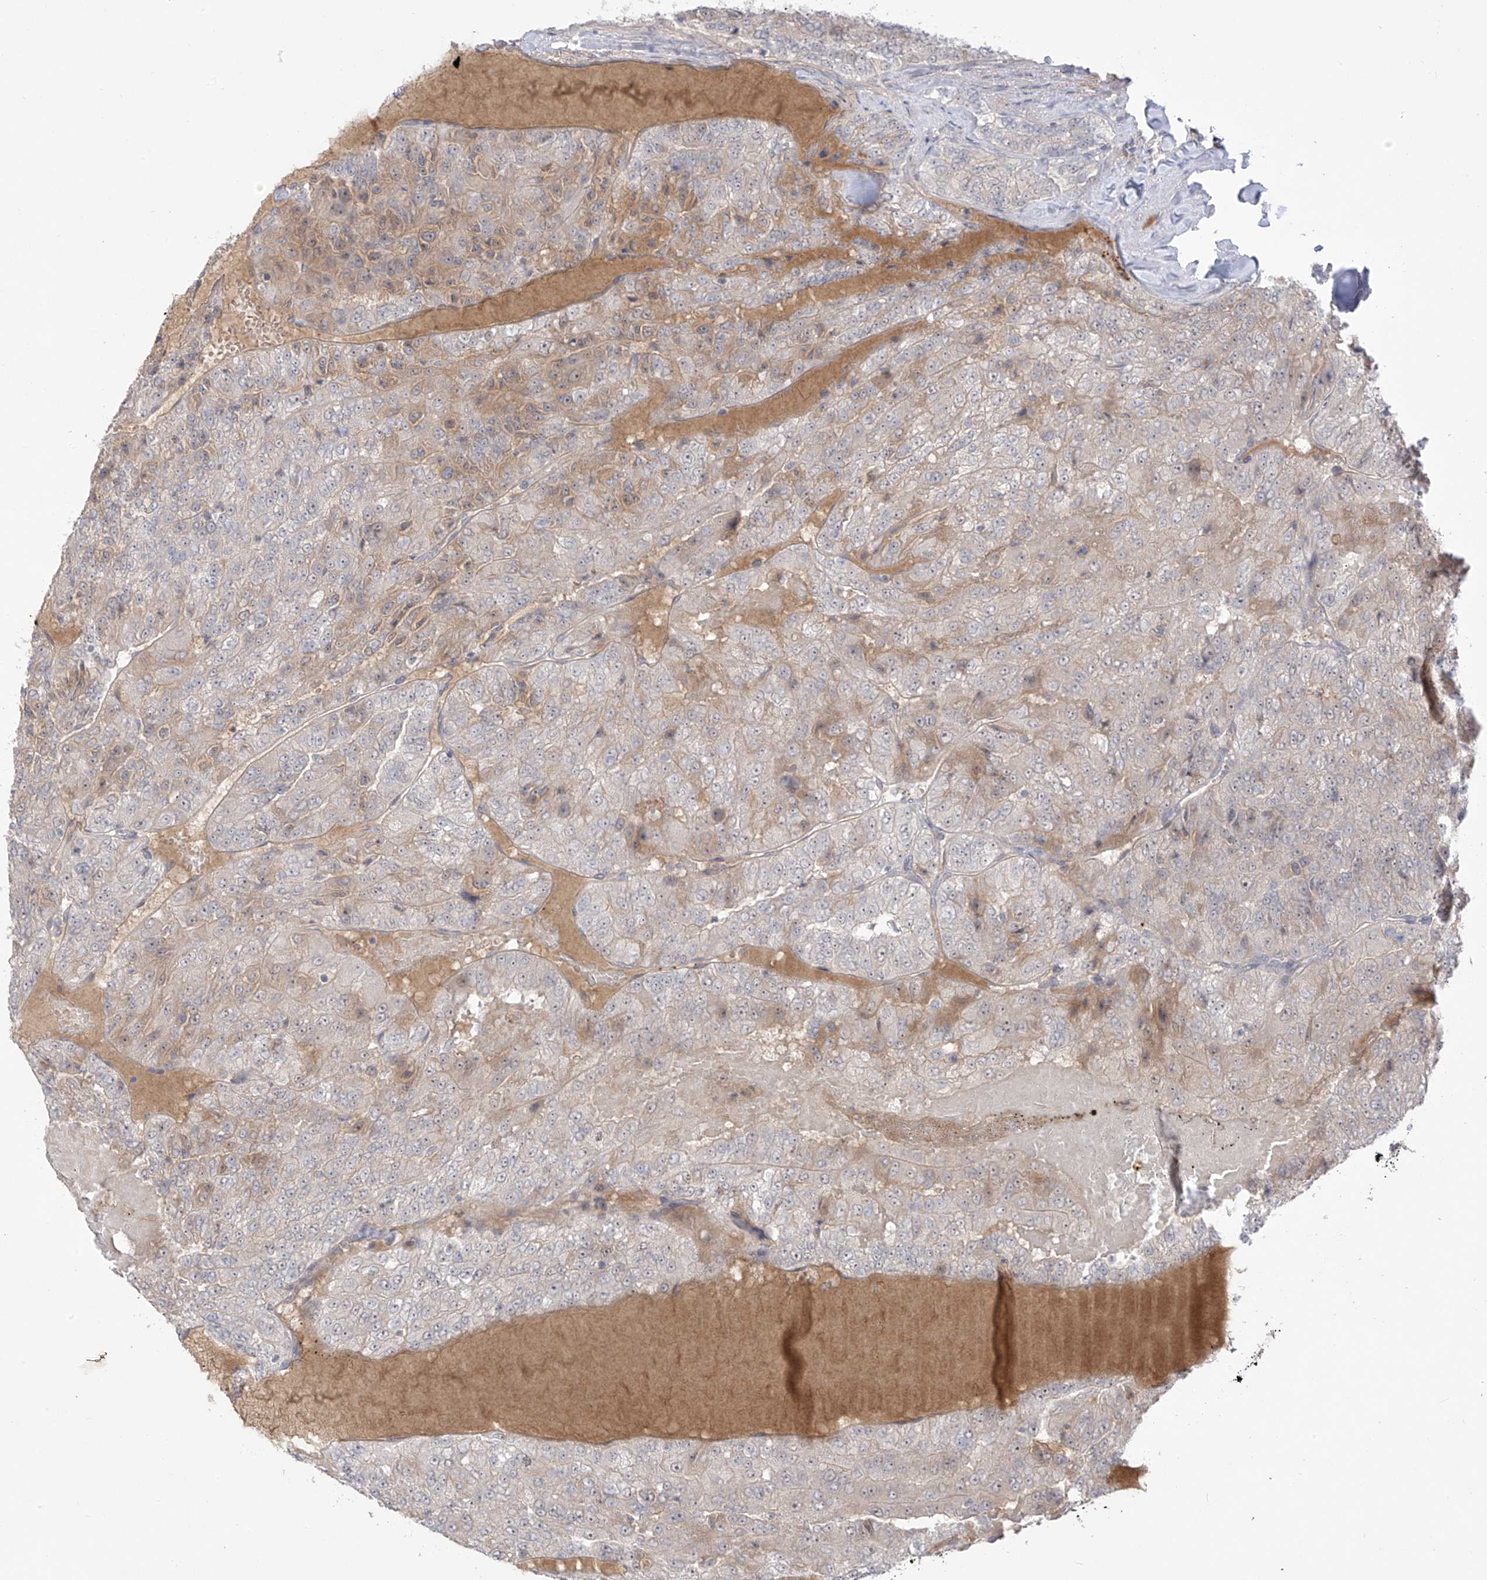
{"staining": {"intensity": "weak", "quantity": "25%-75%", "location": "cytoplasmic/membranous,nuclear"}, "tissue": "renal cancer", "cell_type": "Tumor cells", "image_type": "cancer", "snomed": [{"axis": "morphology", "description": "Adenocarcinoma, NOS"}, {"axis": "topography", "description": "Kidney"}], "caption": "An IHC image of tumor tissue is shown. Protein staining in brown labels weak cytoplasmic/membranous and nuclear positivity in renal adenocarcinoma within tumor cells.", "gene": "OGT", "patient": {"sex": "female", "age": 63}}